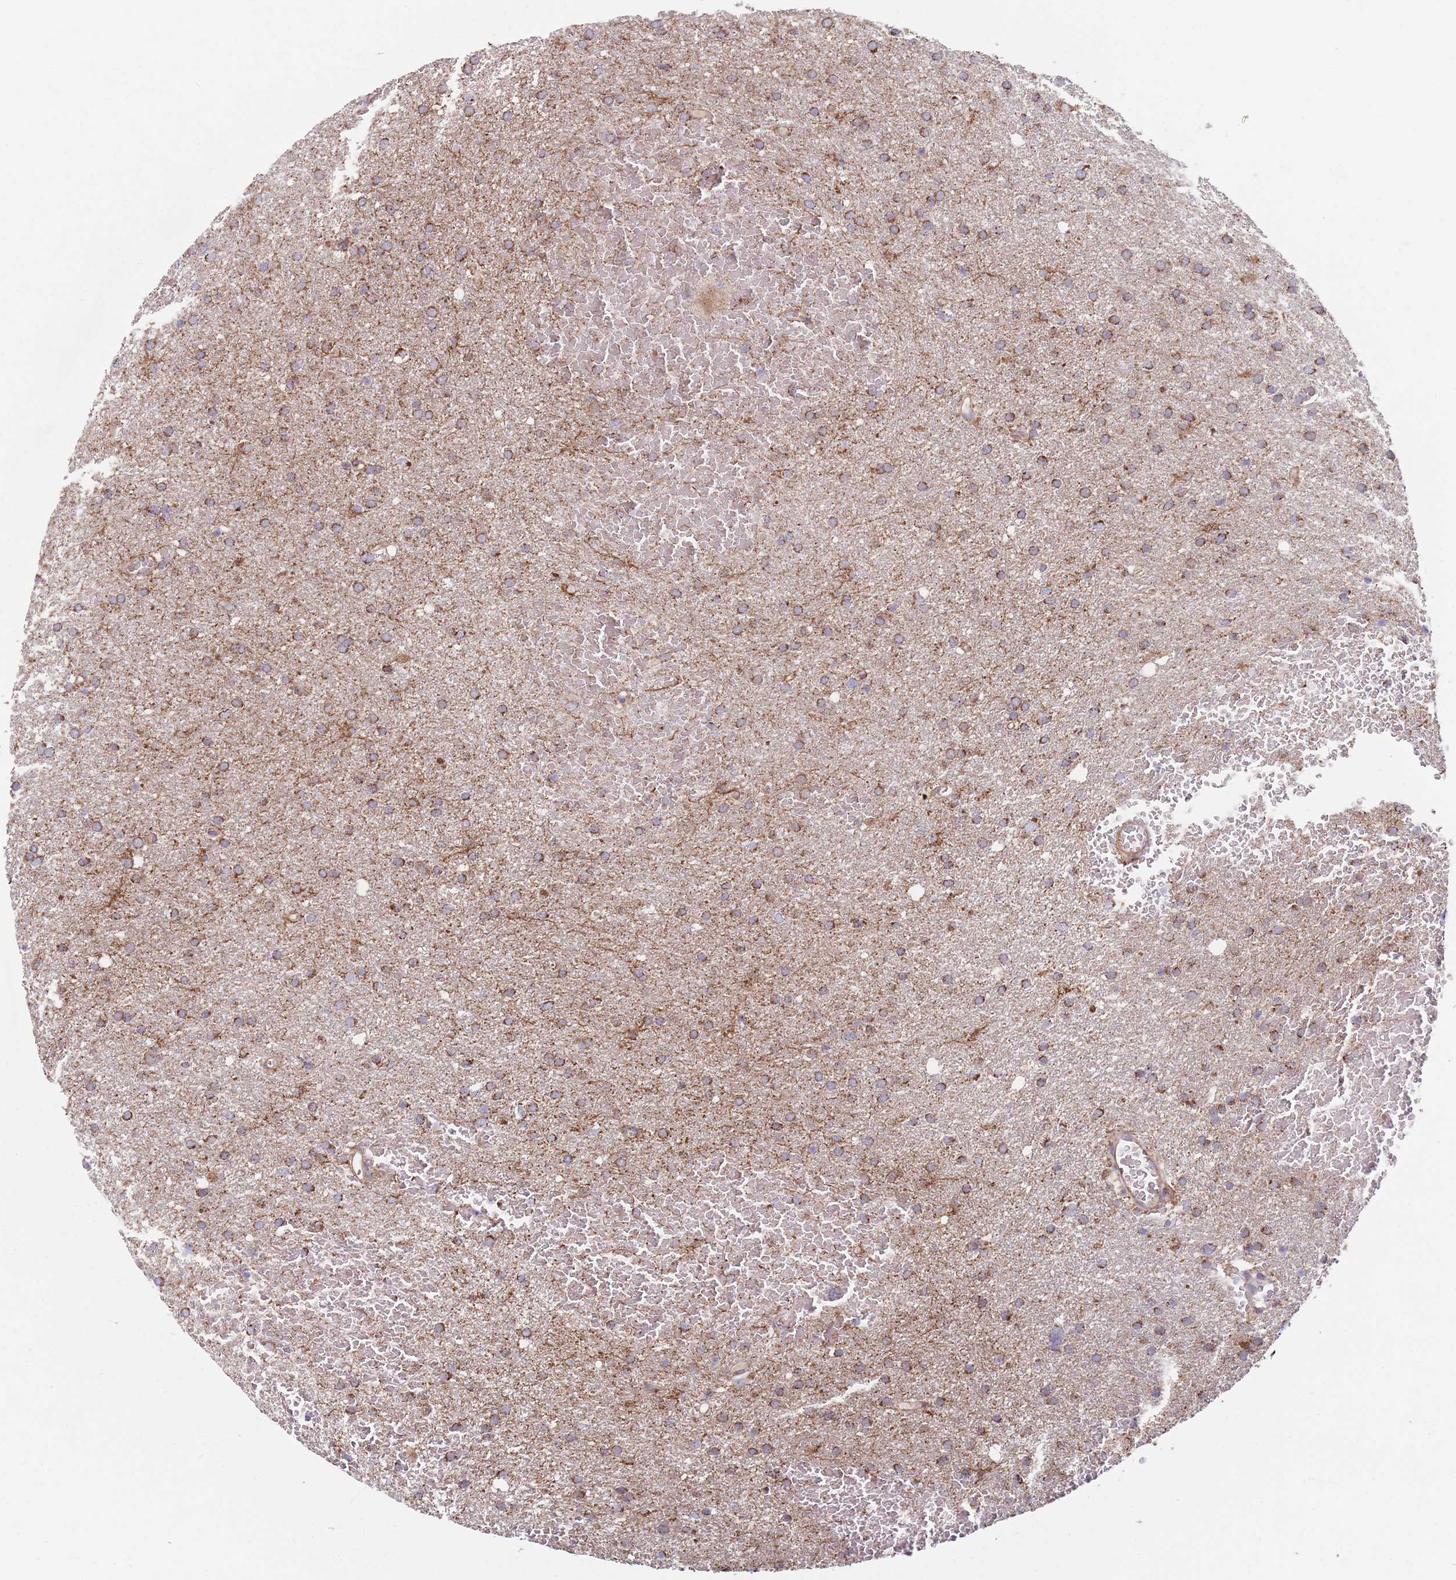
{"staining": {"intensity": "moderate", "quantity": ">75%", "location": "cytoplasmic/membranous"}, "tissue": "glioma", "cell_type": "Tumor cells", "image_type": "cancer", "snomed": [{"axis": "morphology", "description": "Glioma, malignant, High grade"}, {"axis": "topography", "description": "Cerebral cortex"}], "caption": "Immunohistochemical staining of human glioma exhibits medium levels of moderate cytoplasmic/membranous protein positivity in about >75% of tumor cells. The staining was performed using DAB to visualize the protein expression in brown, while the nuclei were stained in blue with hematoxylin (Magnification: 20x).", "gene": "KIF16B", "patient": {"sex": "female", "age": 36}}